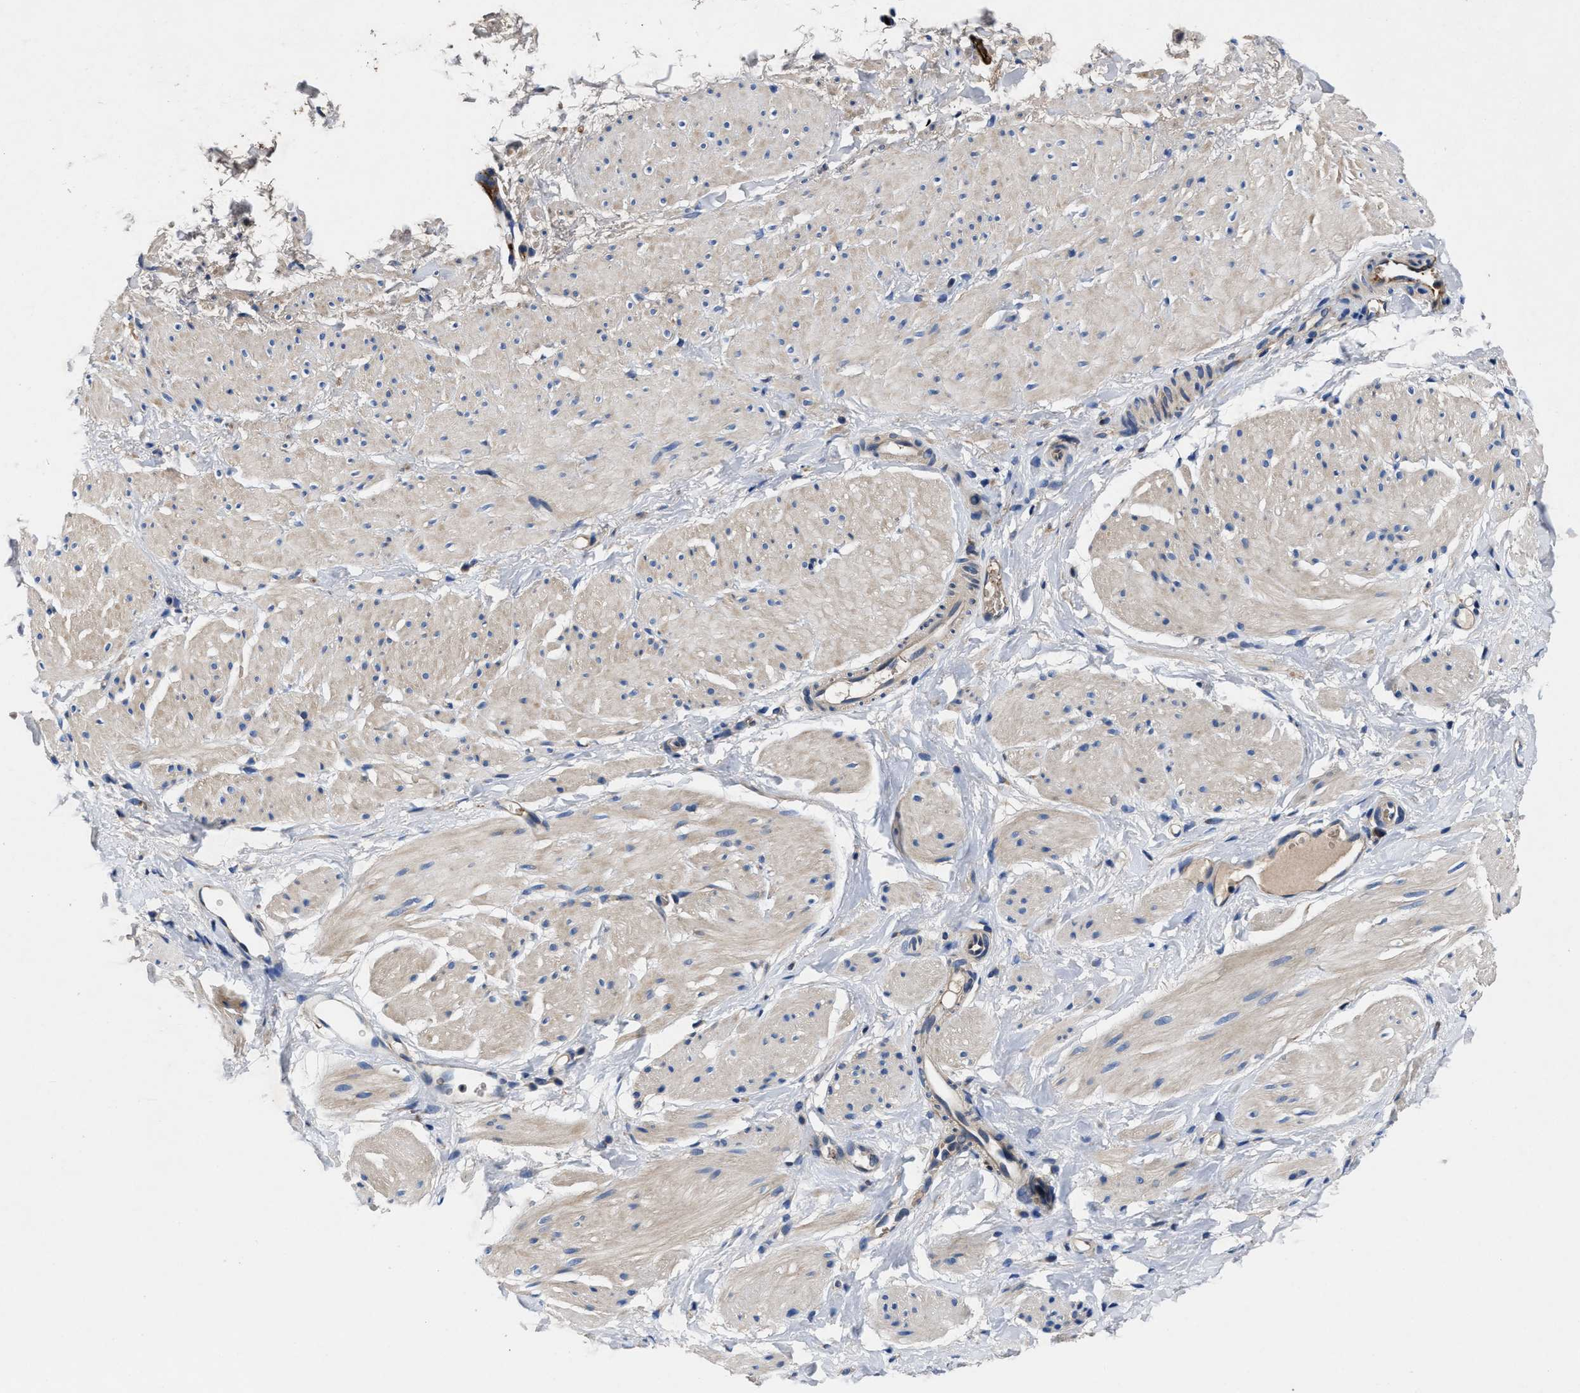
{"staining": {"intensity": "weak", "quantity": "25%-75%", "location": "cytoplasmic/membranous"}, "tissue": "smooth muscle", "cell_type": "Smooth muscle cells", "image_type": "normal", "snomed": [{"axis": "morphology", "description": "Normal tissue, NOS"}, {"axis": "topography", "description": "Smooth muscle"}], "caption": "Smooth muscle stained with immunohistochemistry displays weak cytoplasmic/membranous positivity in about 25%-75% of smooth muscle cells.", "gene": "PHLPP1", "patient": {"sex": "male", "age": 16}}